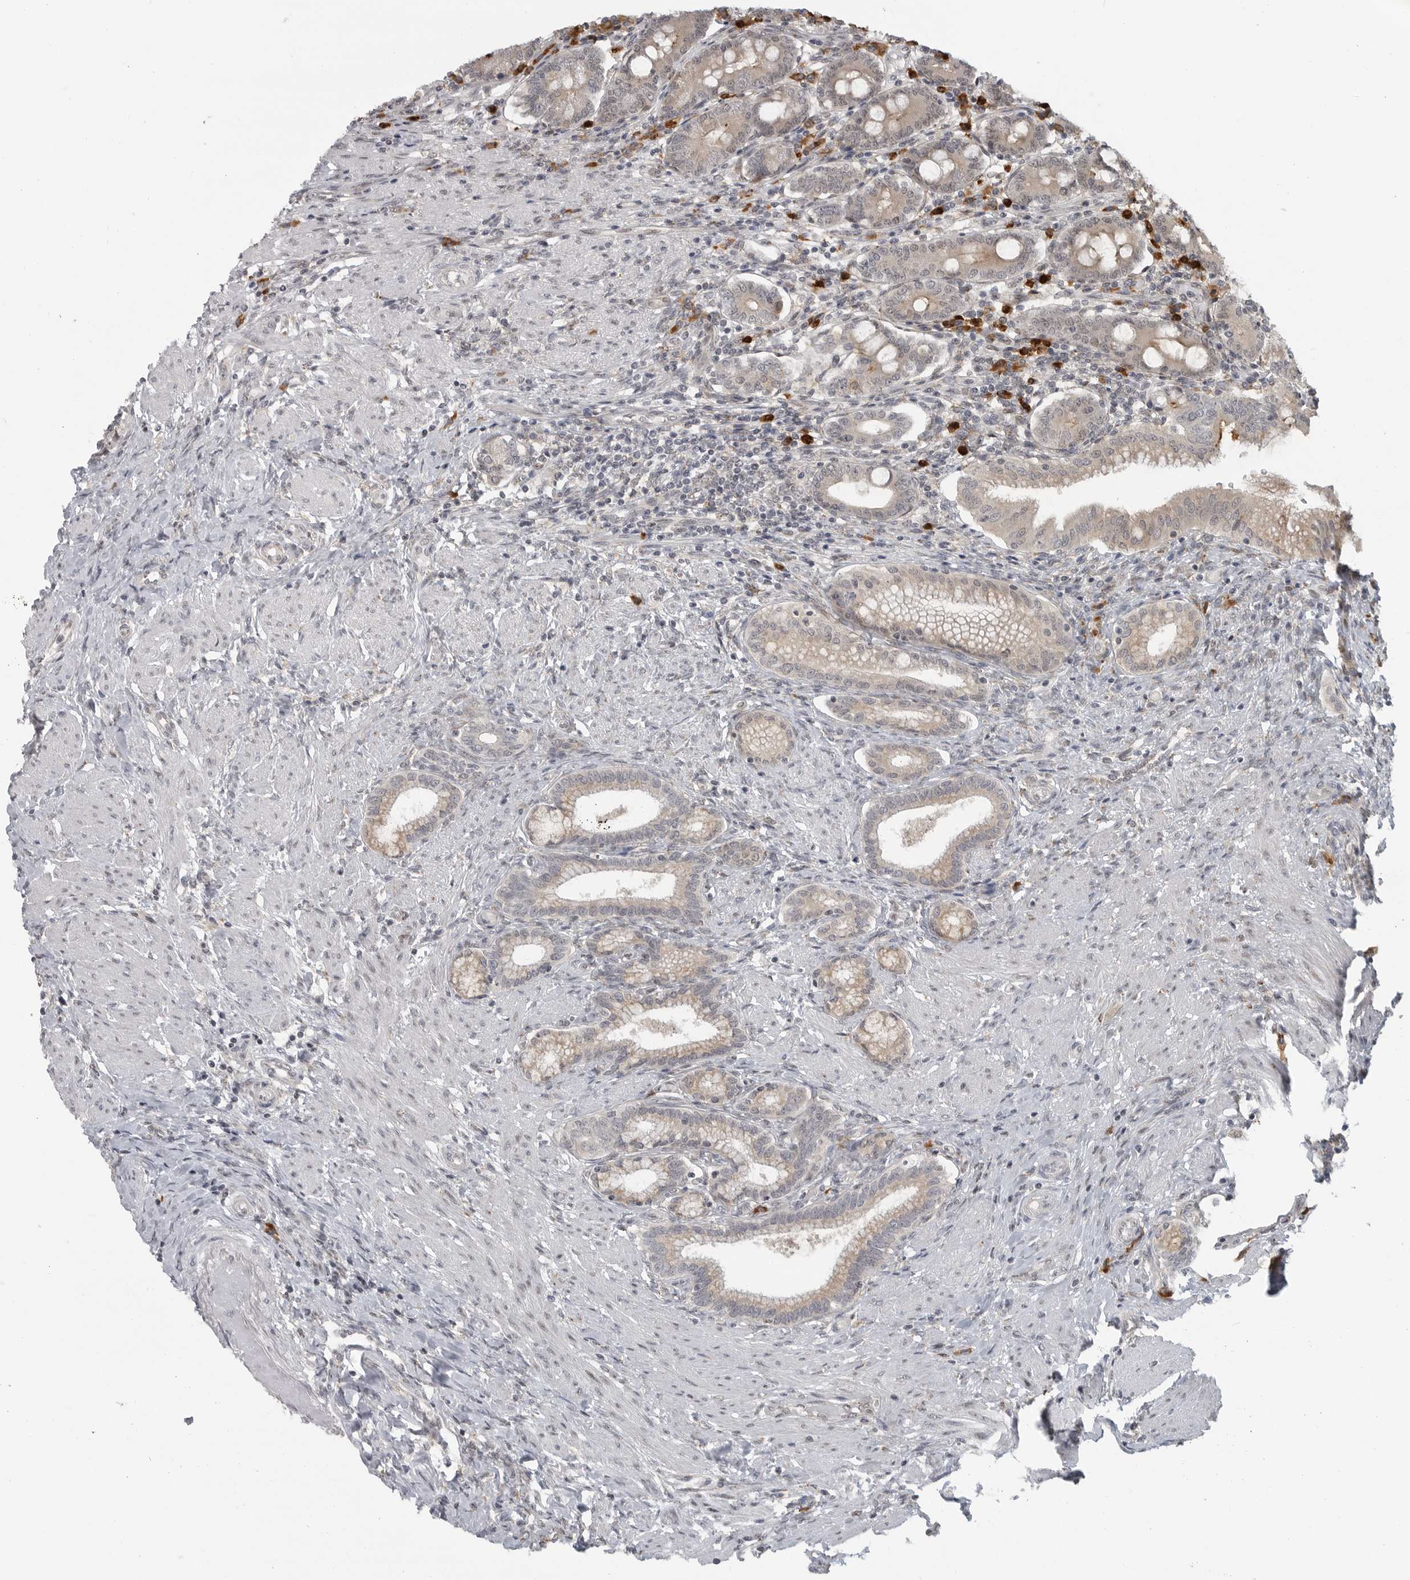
{"staining": {"intensity": "moderate", "quantity": ">75%", "location": "cytoplasmic/membranous"}, "tissue": "duodenum", "cell_type": "Glandular cells", "image_type": "normal", "snomed": [{"axis": "morphology", "description": "Normal tissue, NOS"}, {"axis": "morphology", "description": "Adenocarcinoma, NOS"}, {"axis": "topography", "description": "Pancreas"}, {"axis": "topography", "description": "Duodenum"}], "caption": "This micrograph exhibits immunohistochemistry (IHC) staining of benign human duodenum, with medium moderate cytoplasmic/membranous staining in approximately >75% of glandular cells.", "gene": "CEP295NL", "patient": {"sex": "male", "age": 50}}